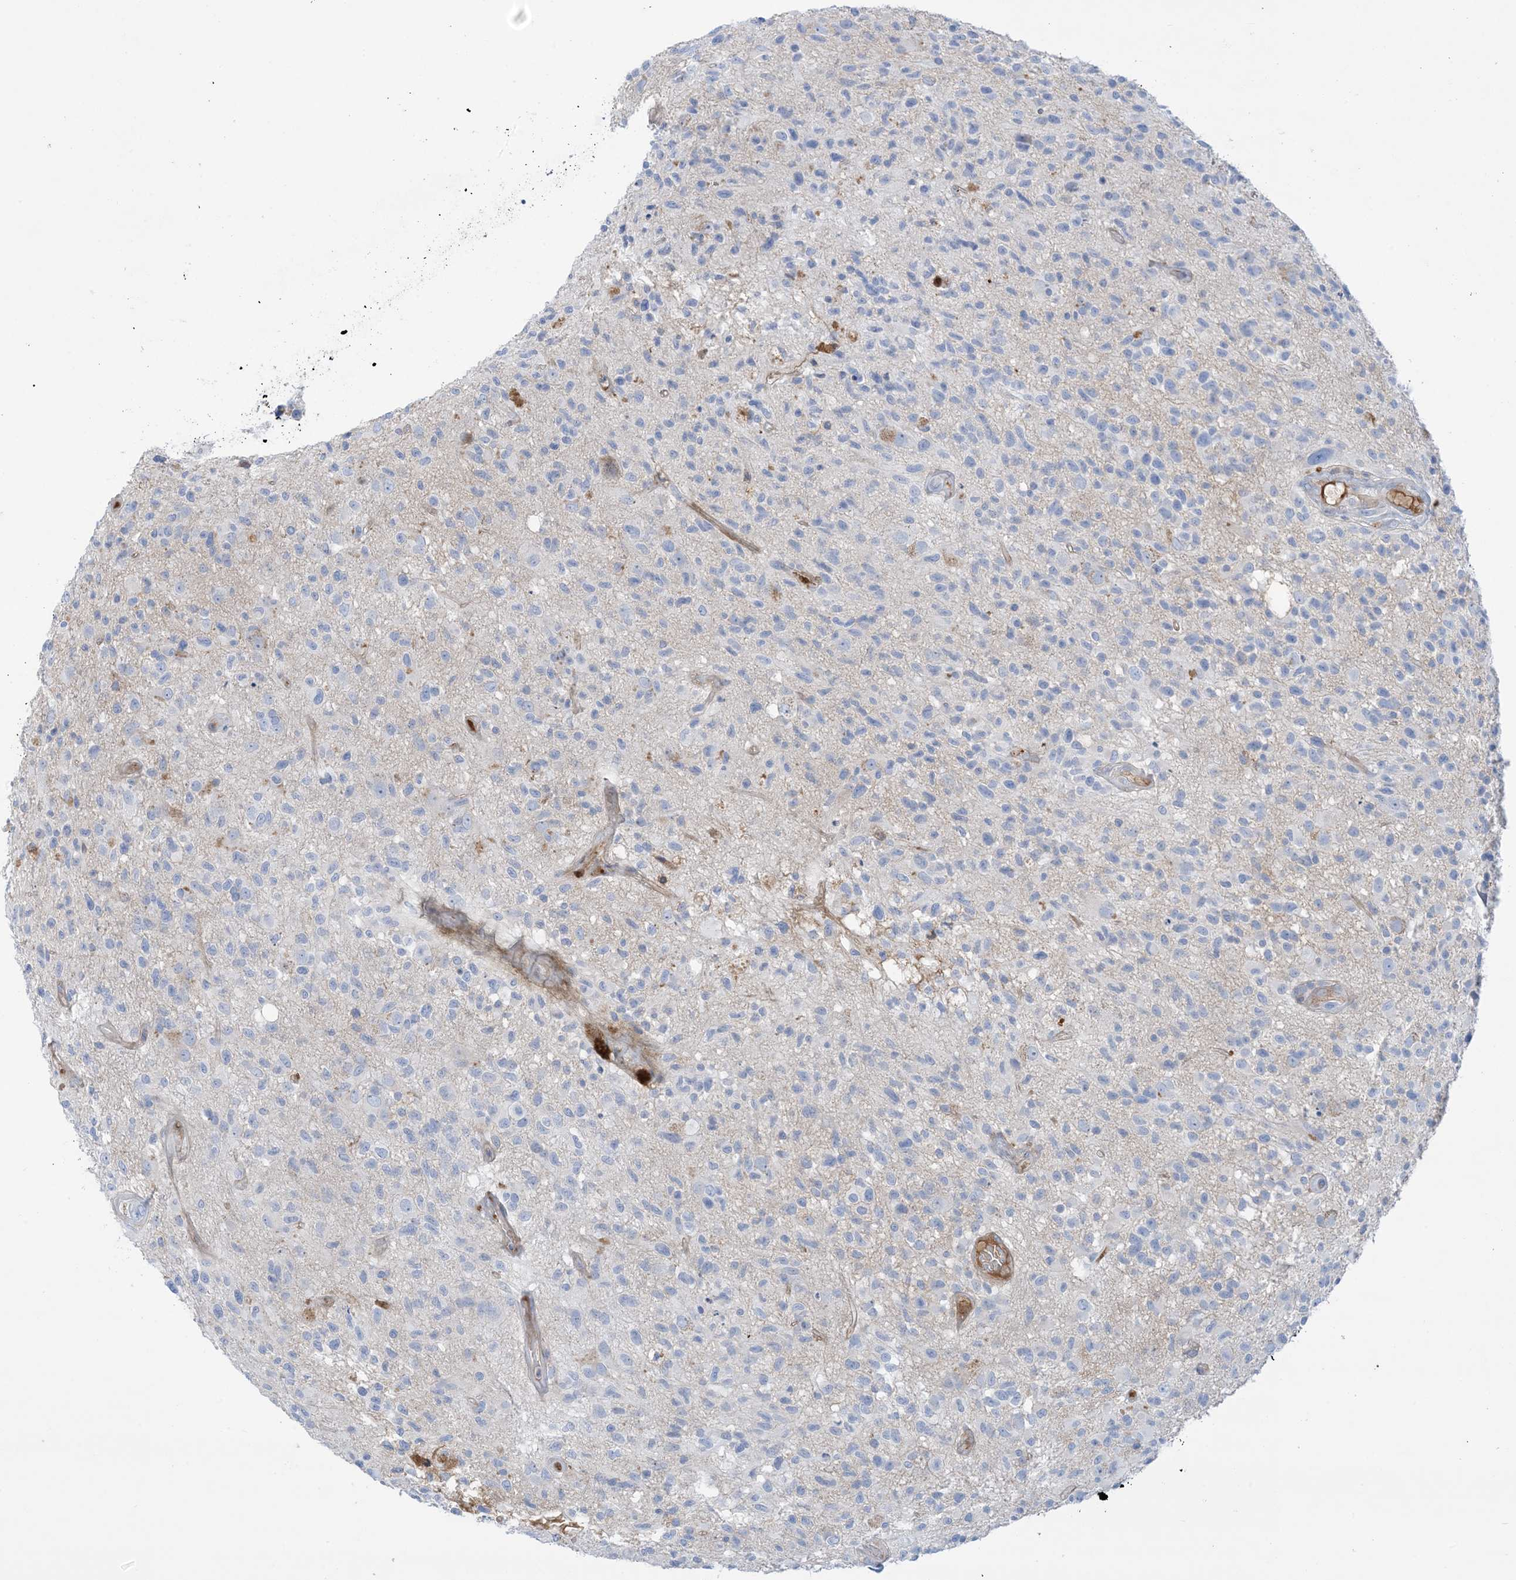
{"staining": {"intensity": "negative", "quantity": "none", "location": "none"}, "tissue": "glioma", "cell_type": "Tumor cells", "image_type": "cancer", "snomed": [{"axis": "morphology", "description": "Glioma, malignant, High grade"}, {"axis": "morphology", "description": "Glioblastoma, NOS"}, {"axis": "topography", "description": "Brain"}], "caption": "Immunohistochemistry (IHC) image of glioma stained for a protein (brown), which exhibits no staining in tumor cells.", "gene": "ATP11C", "patient": {"sex": "male", "age": 60}}